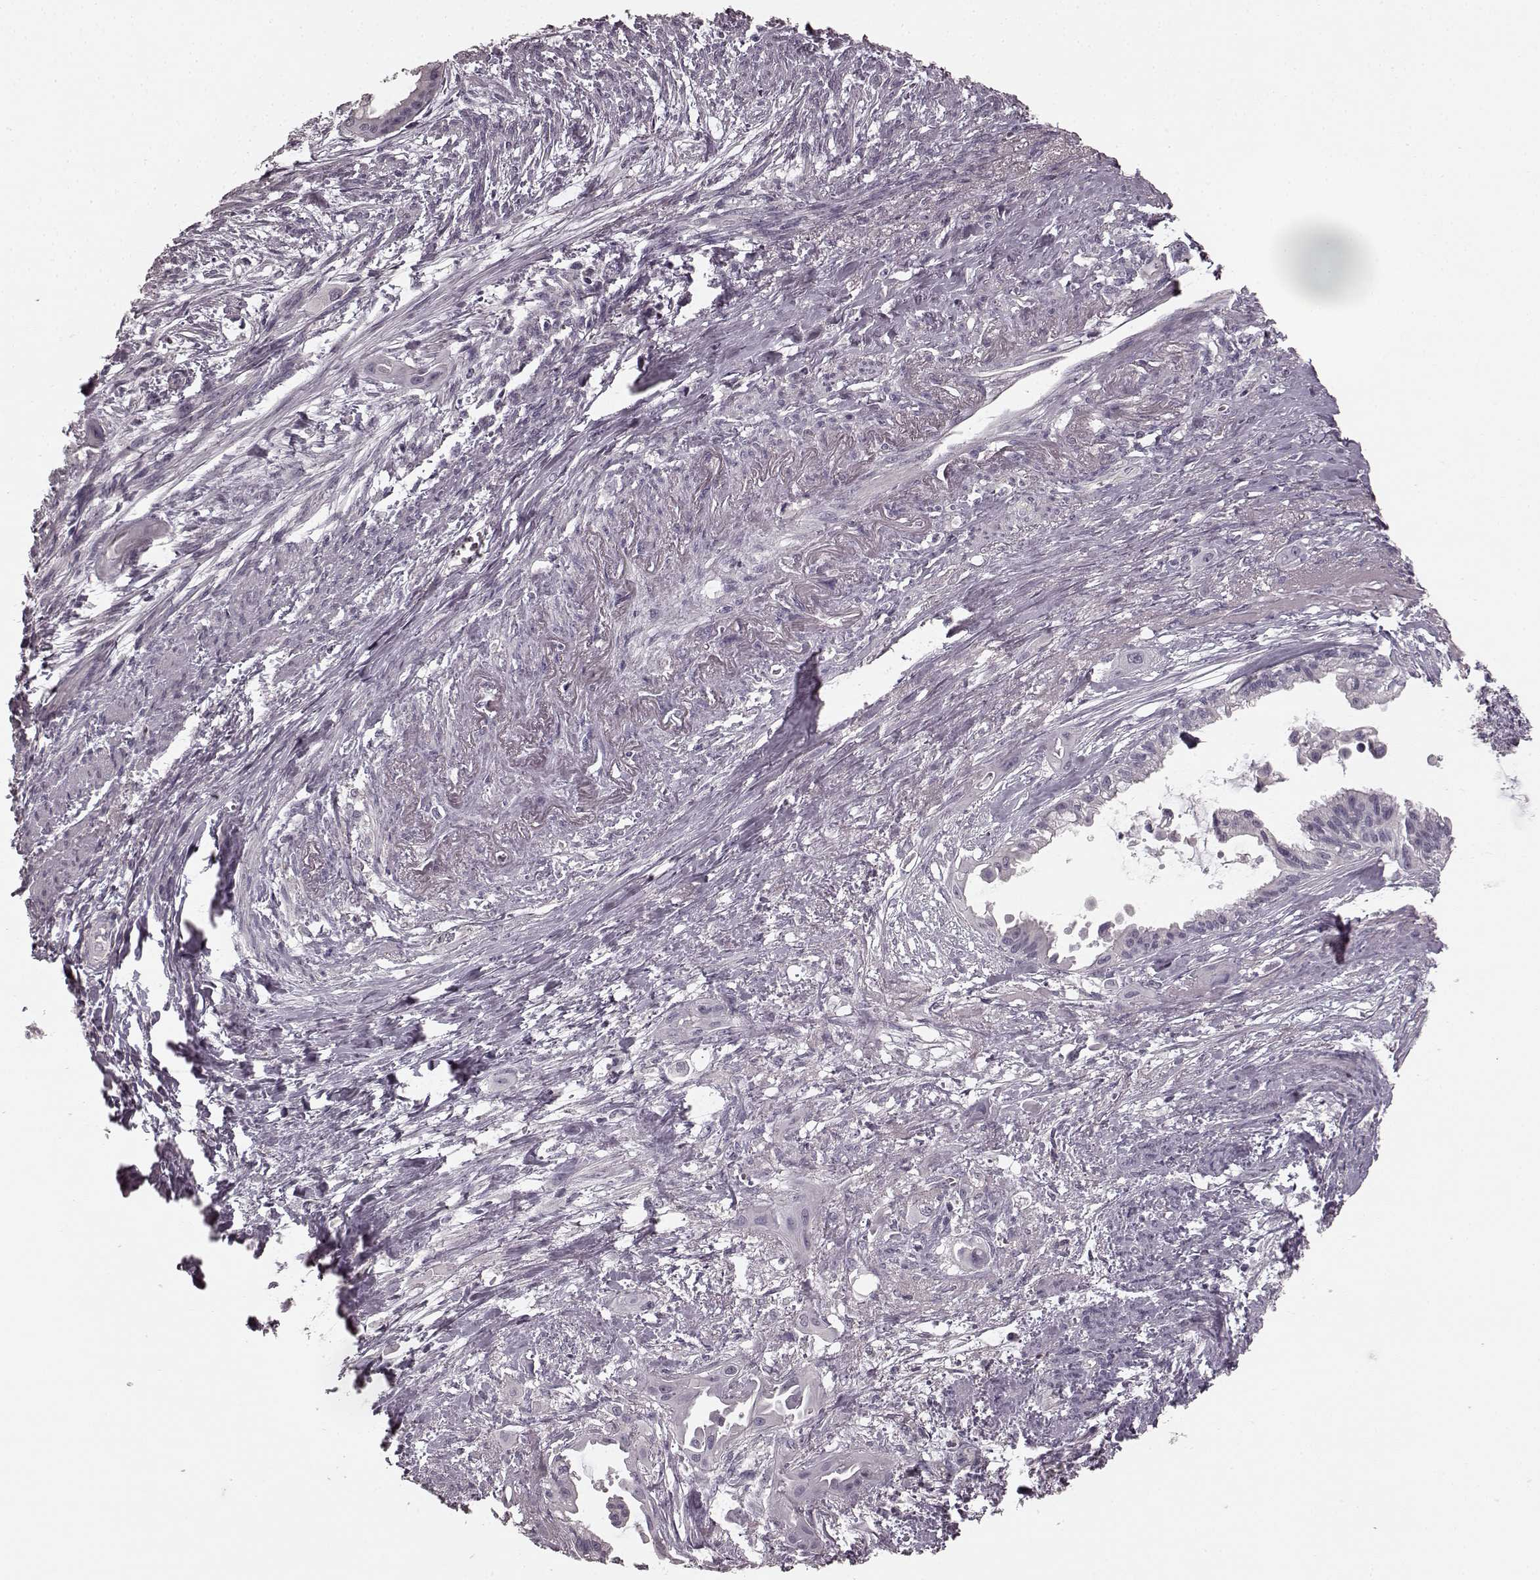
{"staining": {"intensity": "negative", "quantity": "none", "location": "none"}, "tissue": "endometrial cancer", "cell_type": "Tumor cells", "image_type": "cancer", "snomed": [{"axis": "morphology", "description": "Adenocarcinoma, NOS"}, {"axis": "topography", "description": "Endometrium"}], "caption": "Adenocarcinoma (endometrial) was stained to show a protein in brown. There is no significant positivity in tumor cells.", "gene": "PRKCE", "patient": {"sex": "female", "age": 86}}